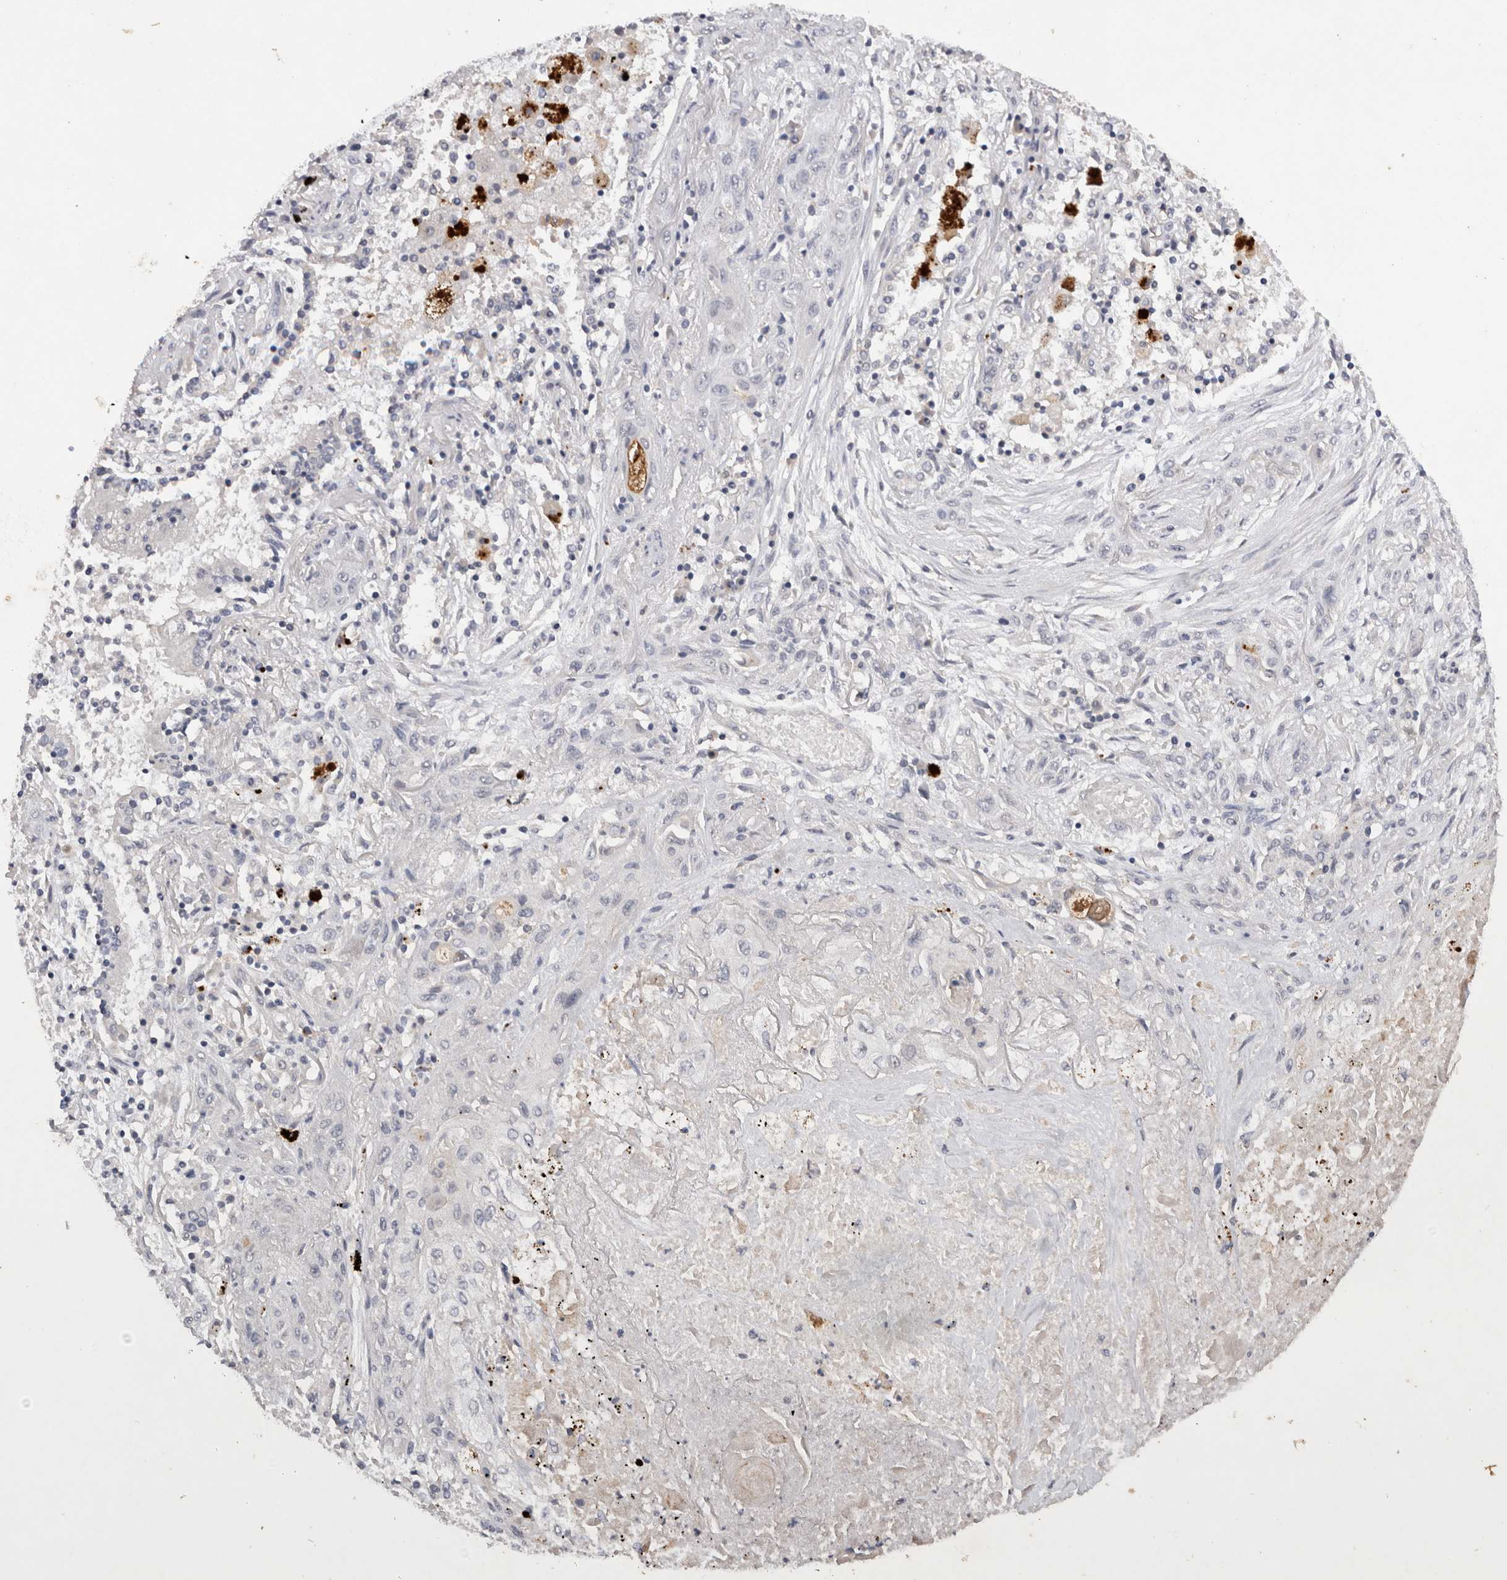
{"staining": {"intensity": "negative", "quantity": "none", "location": "none"}, "tissue": "lung cancer", "cell_type": "Tumor cells", "image_type": "cancer", "snomed": [{"axis": "morphology", "description": "Squamous cell carcinoma, NOS"}, {"axis": "topography", "description": "Lung"}], "caption": "Human lung squamous cell carcinoma stained for a protein using immunohistochemistry (IHC) demonstrates no staining in tumor cells.", "gene": "RASSF3", "patient": {"sex": "female", "age": 47}}